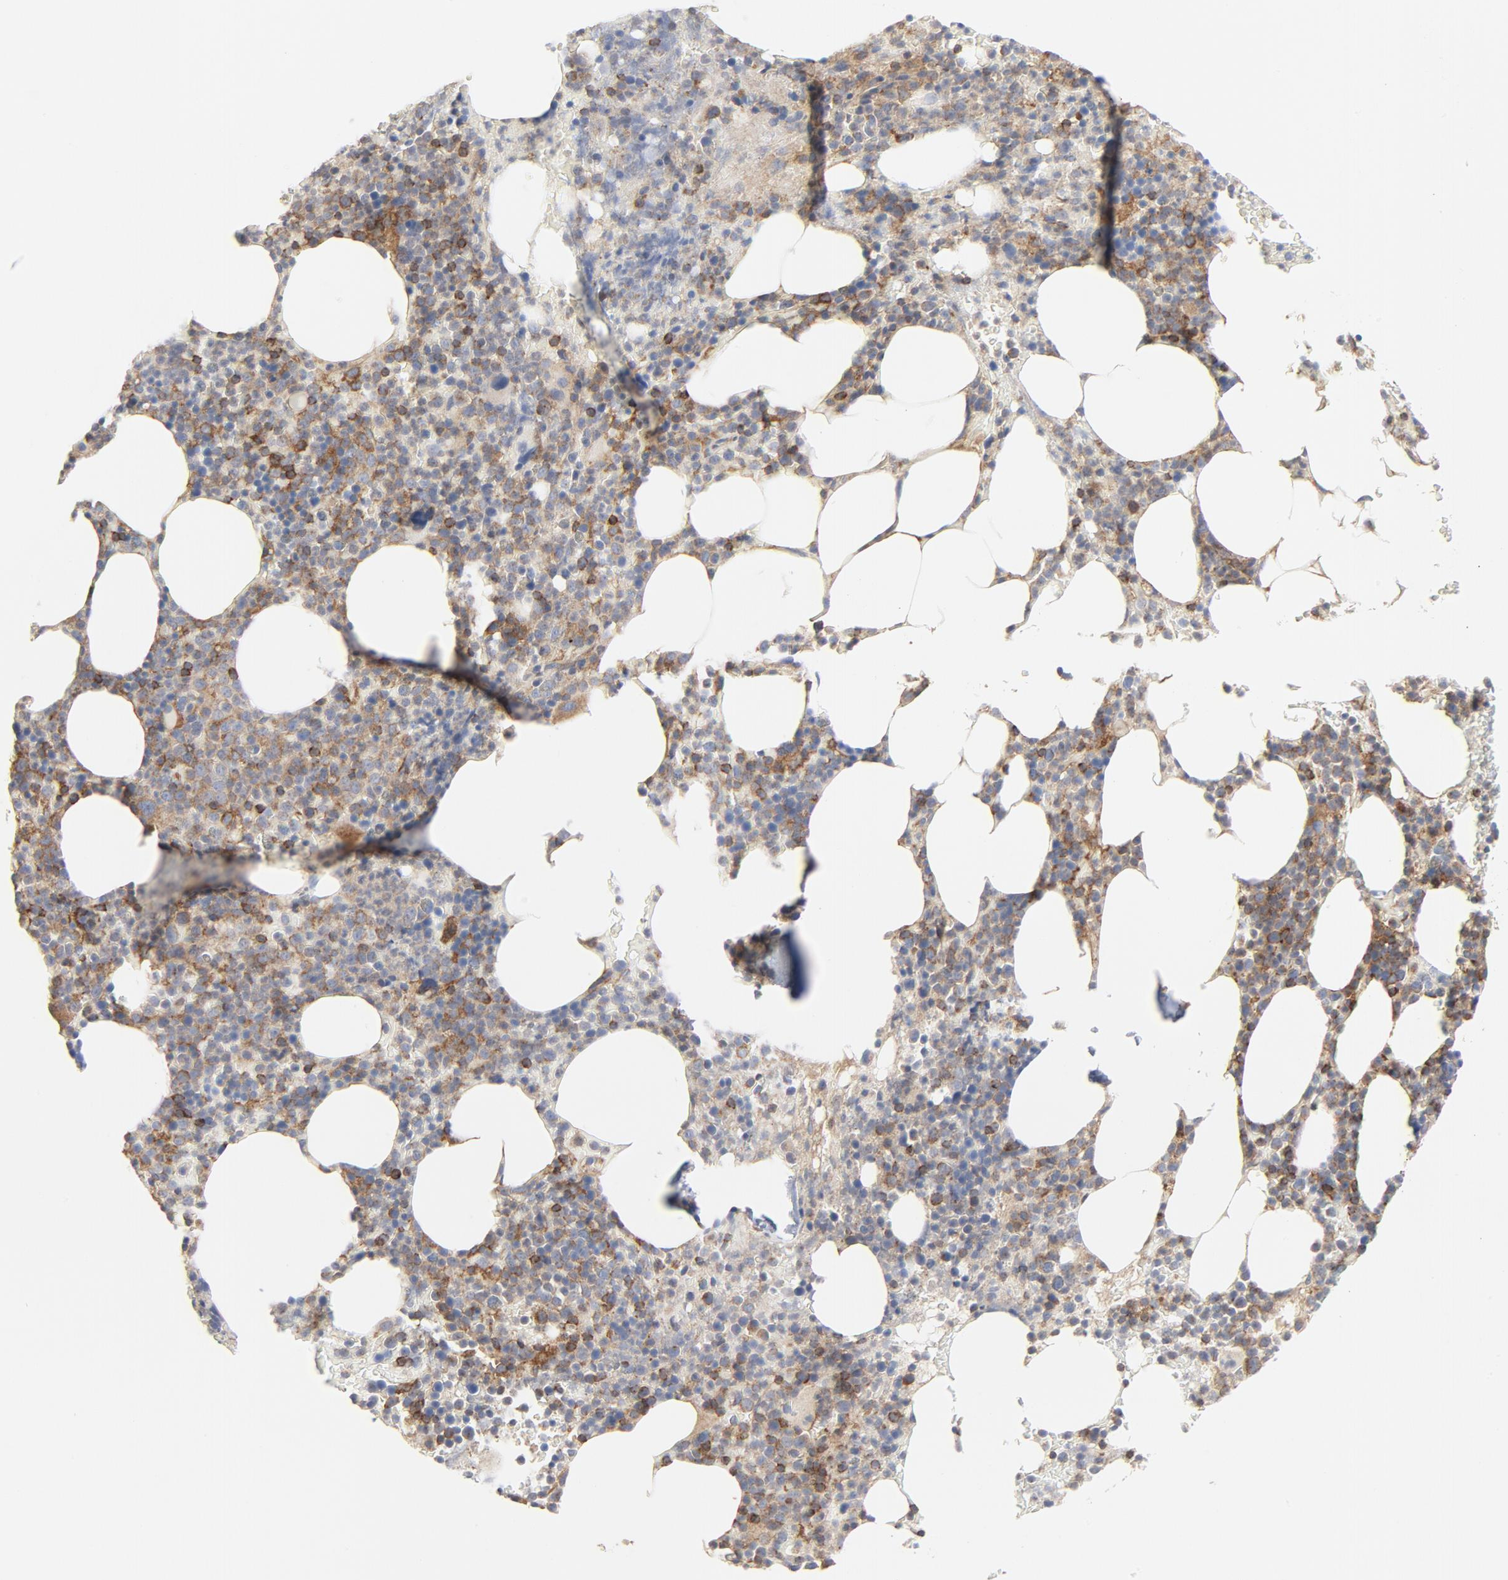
{"staining": {"intensity": "moderate", "quantity": "<25%", "location": "cytoplasmic/membranous"}, "tissue": "bone marrow", "cell_type": "Hematopoietic cells", "image_type": "normal", "snomed": [{"axis": "morphology", "description": "Normal tissue, NOS"}, {"axis": "topography", "description": "Bone marrow"}], "caption": "The histopathology image demonstrates immunohistochemical staining of benign bone marrow. There is moderate cytoplasmic/membranous positivity is identified in approximately <25% of hematopoietic cells.", "gene": "RABEP1", "patient": {"sex": "female", "age": 66}}